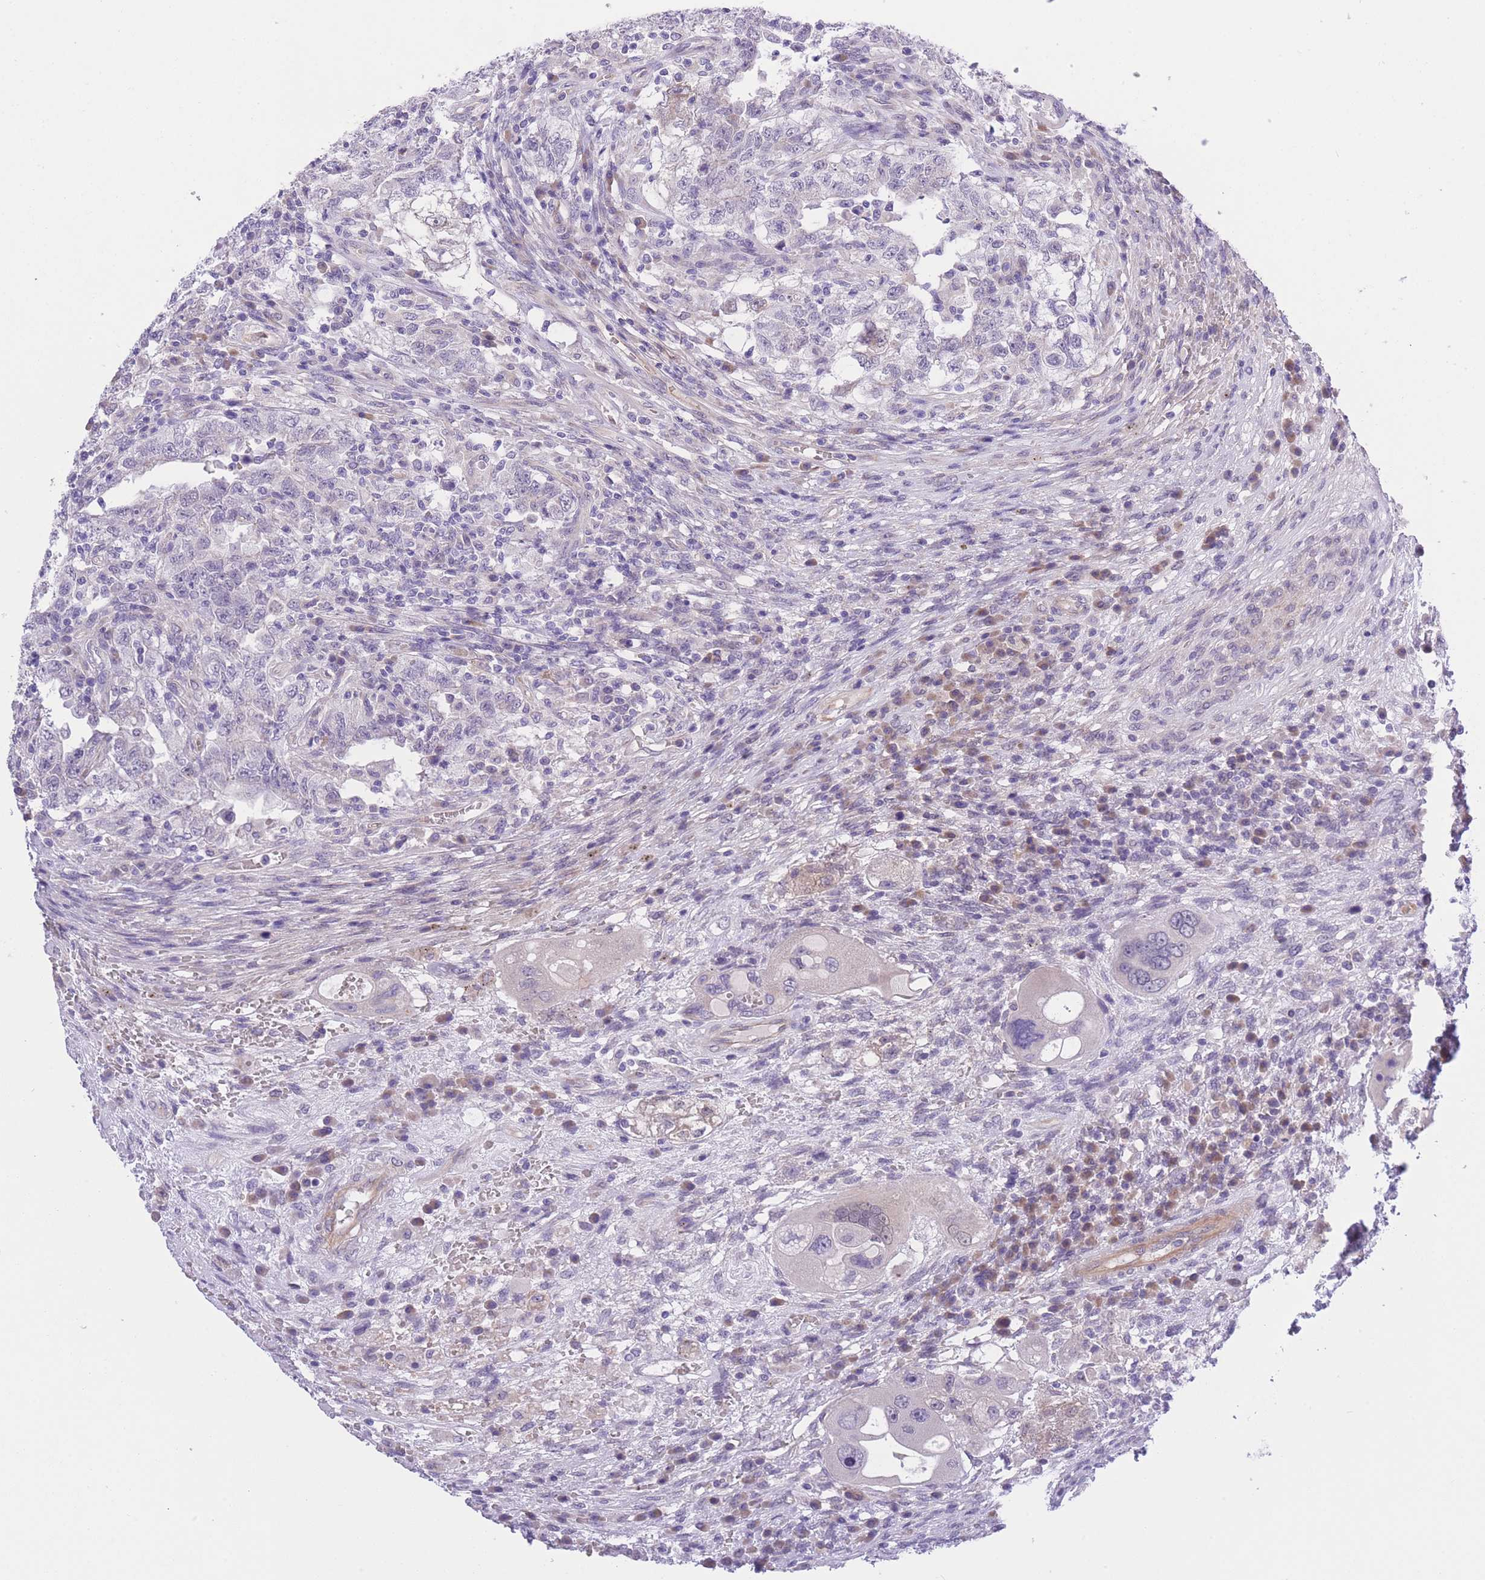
{"staining": {"intensity": "negative", "quantity": "none", "location": "none"}, "tissue": "testis cancer", "cell_type": "Tumor cells", "image_type": "cancer", "snomed": [{"axis": "morphology", "description": "Carcinoma, Embryonal, NOS"}, {"axis": "topography", "description": "Testis"}], "caption": "This photomicrograph is of embryonal carcinoma (testis) stained with immunohistochemistry to label a protein in brown with the nuclei are counter-stained blue. There is no positivity in tumor cells.", "gene": "WWOX", "patient": {"sex": "male", "age": 26}}